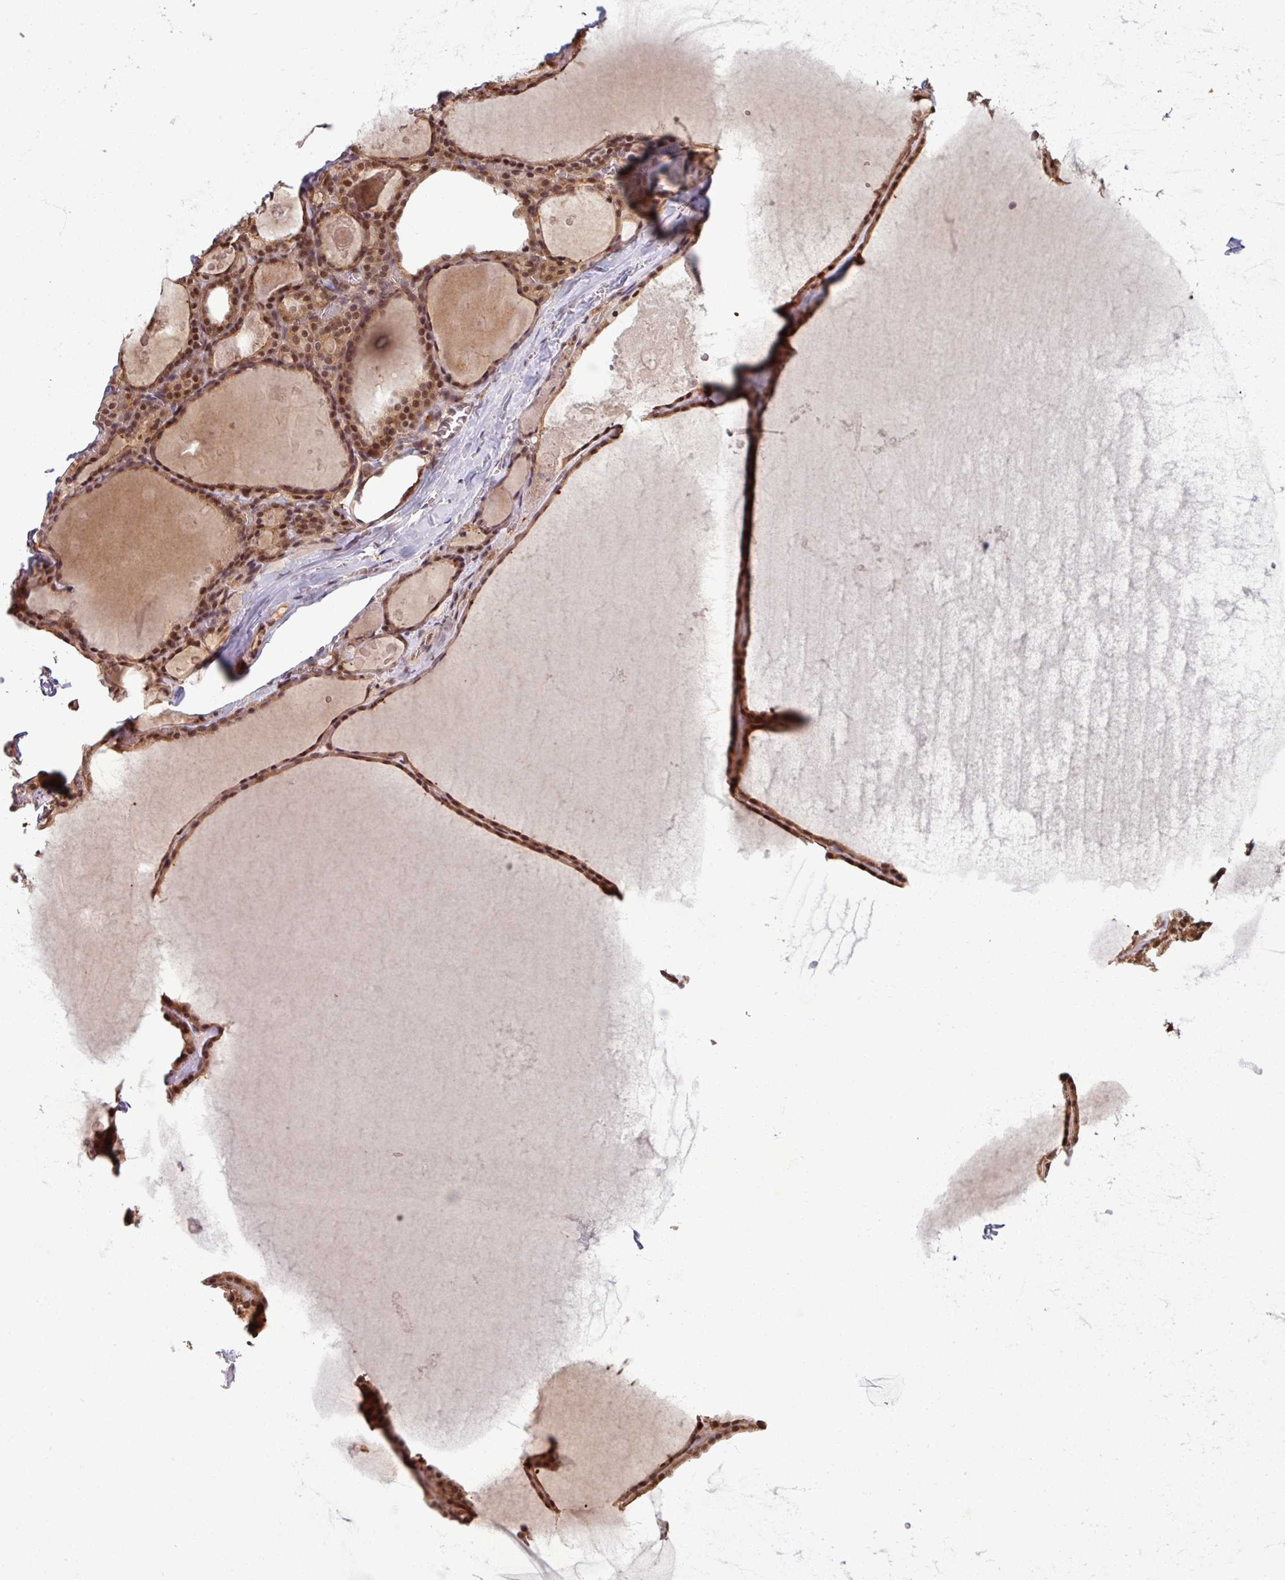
{"staining": {"intensity": "moderate", "quantity": ">75%", "location": "cytoplasmic/membranous,nuclear"}, "tissue": "thyroid gland", "cell_type": "Glandular cells", "image_type": "normal", "snomed": [{"axis": "morphology", "description": "Normal tissue, NOS"}, {"axis": "topography", "description": "Thyroid gland"}], "caption": "Immunohistochemical staining of benign human thyroid gland exhibits medium levels of moderate cytoplasmic/membranous,nuclear expression in about >75% of glandular cells.", "gene": "KCTD11", "patient": {"sex": "male", "age": 56}}